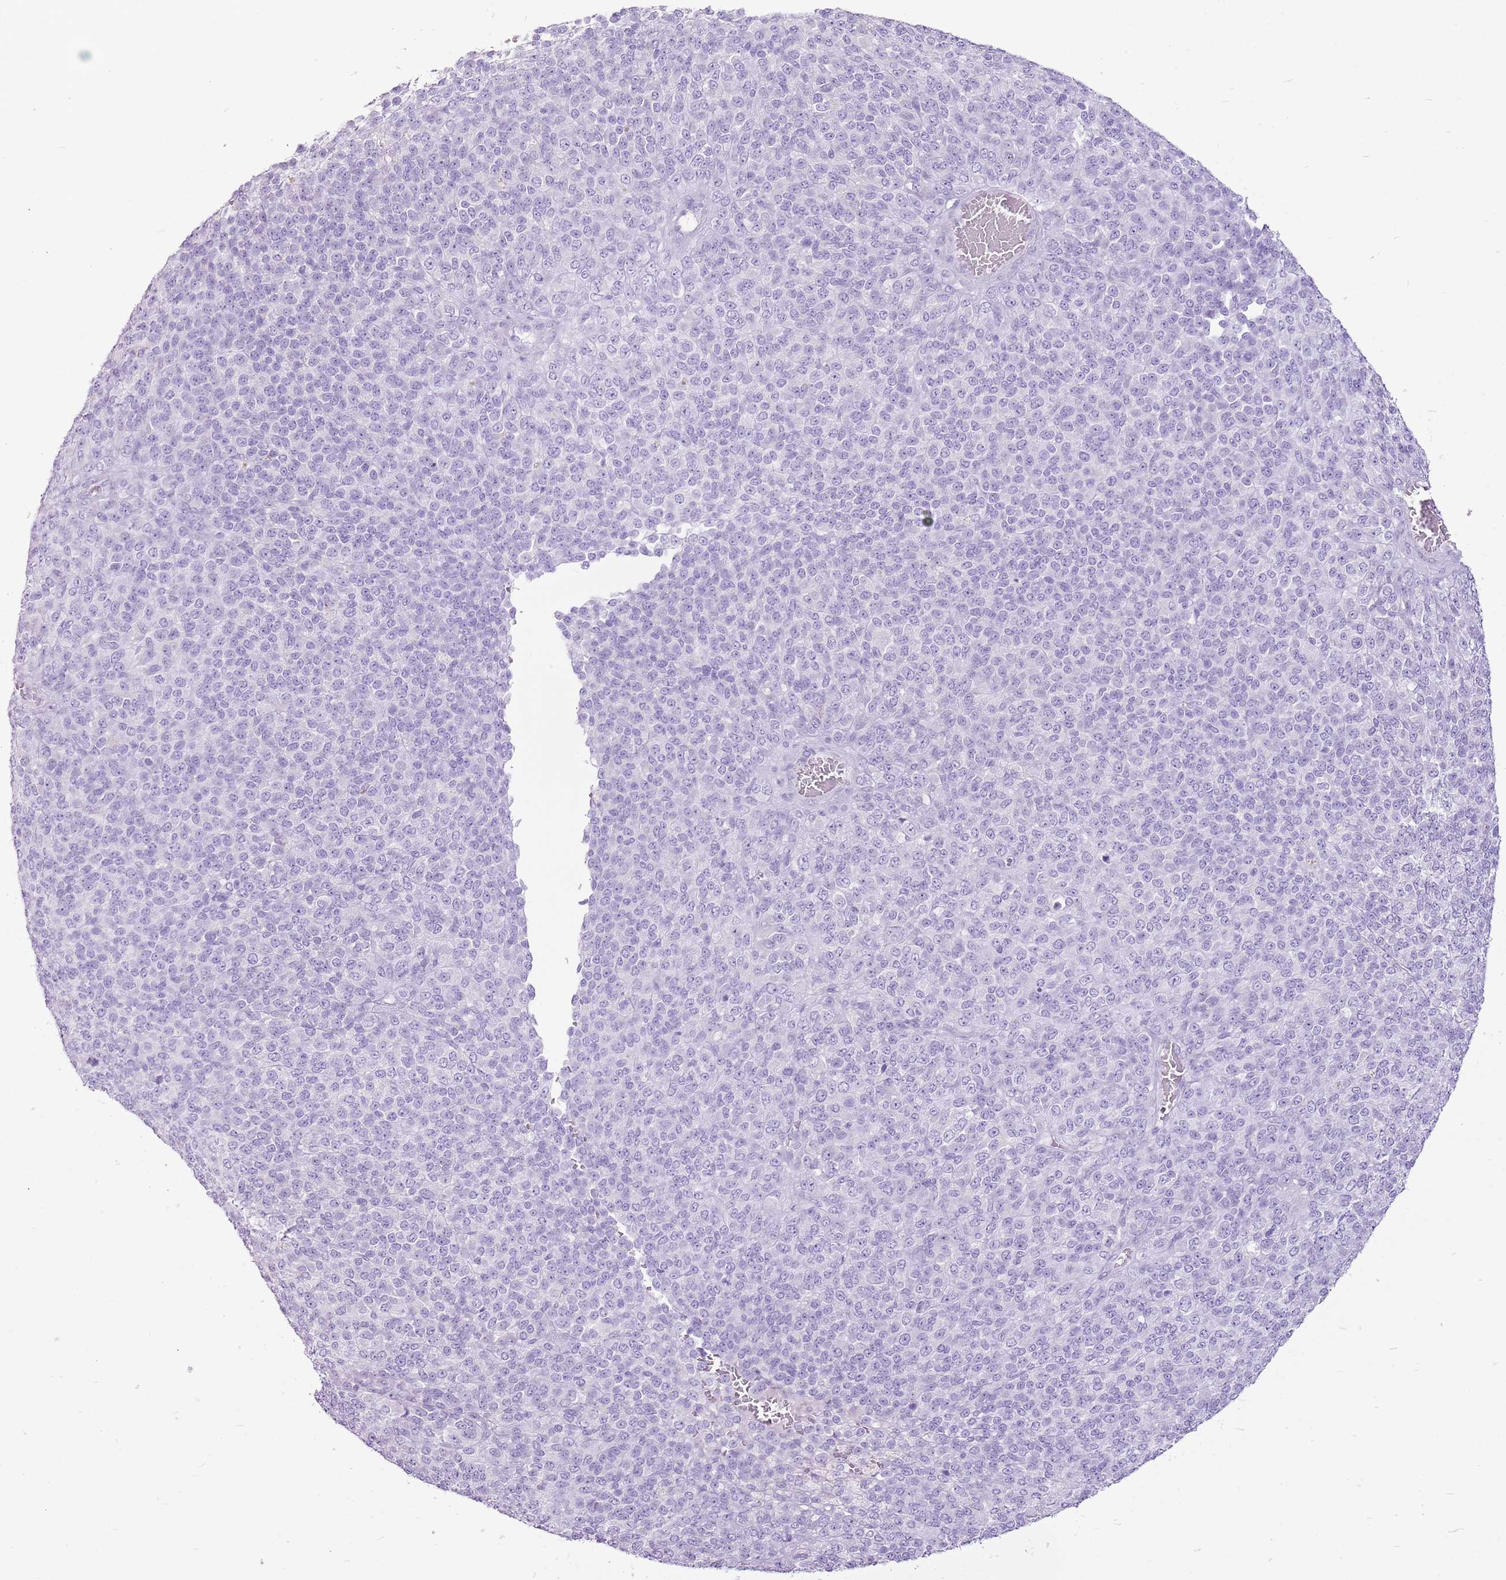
{"staining": {"intensity": "negative", "quantity": "none", "location": "none"}, "tissue": "melanoma", "cell_type": "Tumor cells", "image_type": "cancer", "snomed": [{"axis": "morphology", "description": "Malignant melanoma, Metastatic site"}, {"axis": "topography", "description": "Brain"}], "caption": "Tumor cells show no significant staining in melanoma.", "gene": "CNFN", "patient": {"sex": "female", "age": 56}}